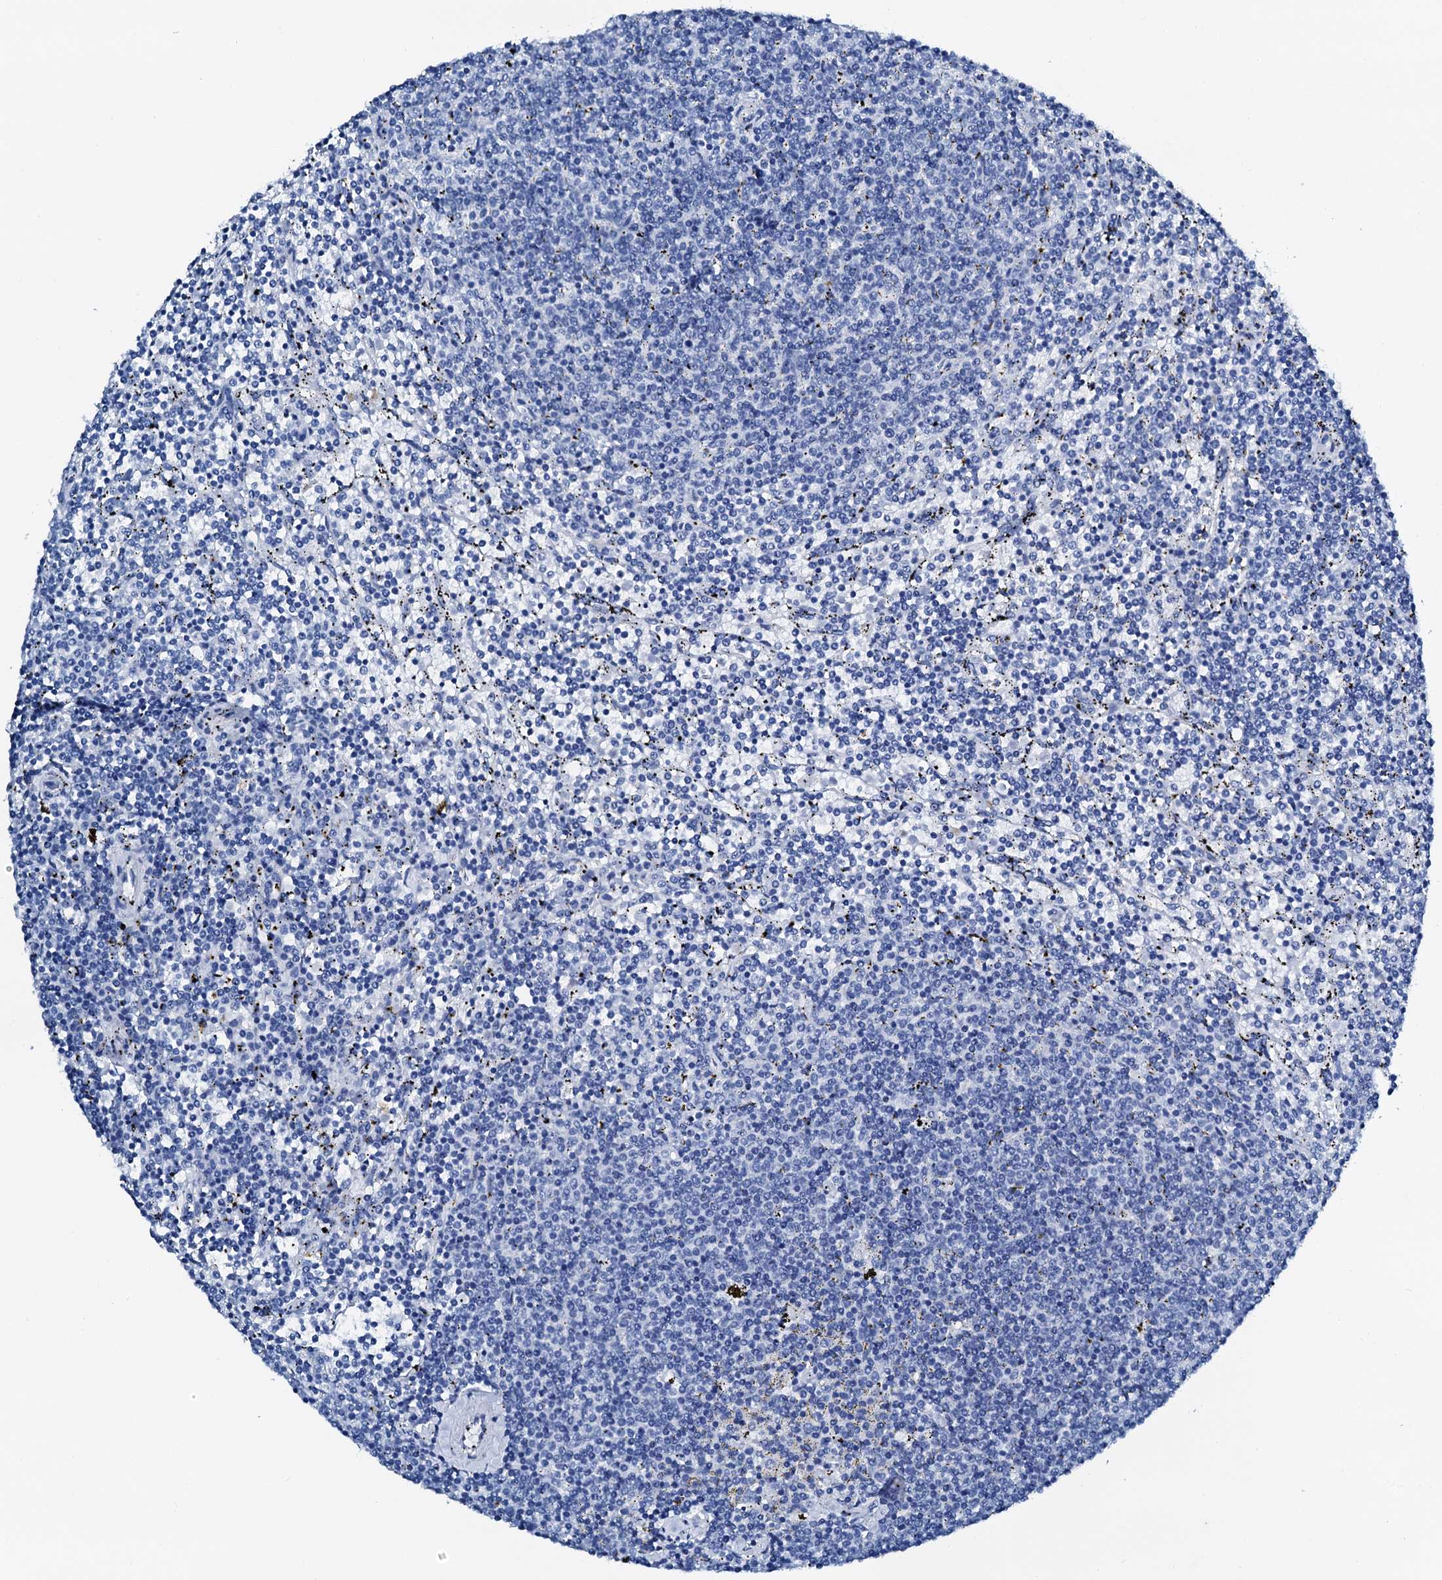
{"staining": {"intensity": "negative", "quantity": "none", "location": "none"}, "tissue": "lymphoma", "cell_type": "Tumor cells", "image_type": "cancer", "snomed": [{"axis": "morphology", "description": "Malignant lymphoma, non-Hodgkin's type, Low grade"}, {"axis": "topography", "description": "Spleen"}], "caption": "Immunohistochemistry (IHC) histopathology image of neoplastic tissue: human lymphoma stained with DAB (3,3'-diaminobenzidine) shows no significant protein expression in tumor cells.", "gene": "PTH", "patient": {"sex": "female", "age": 50}}